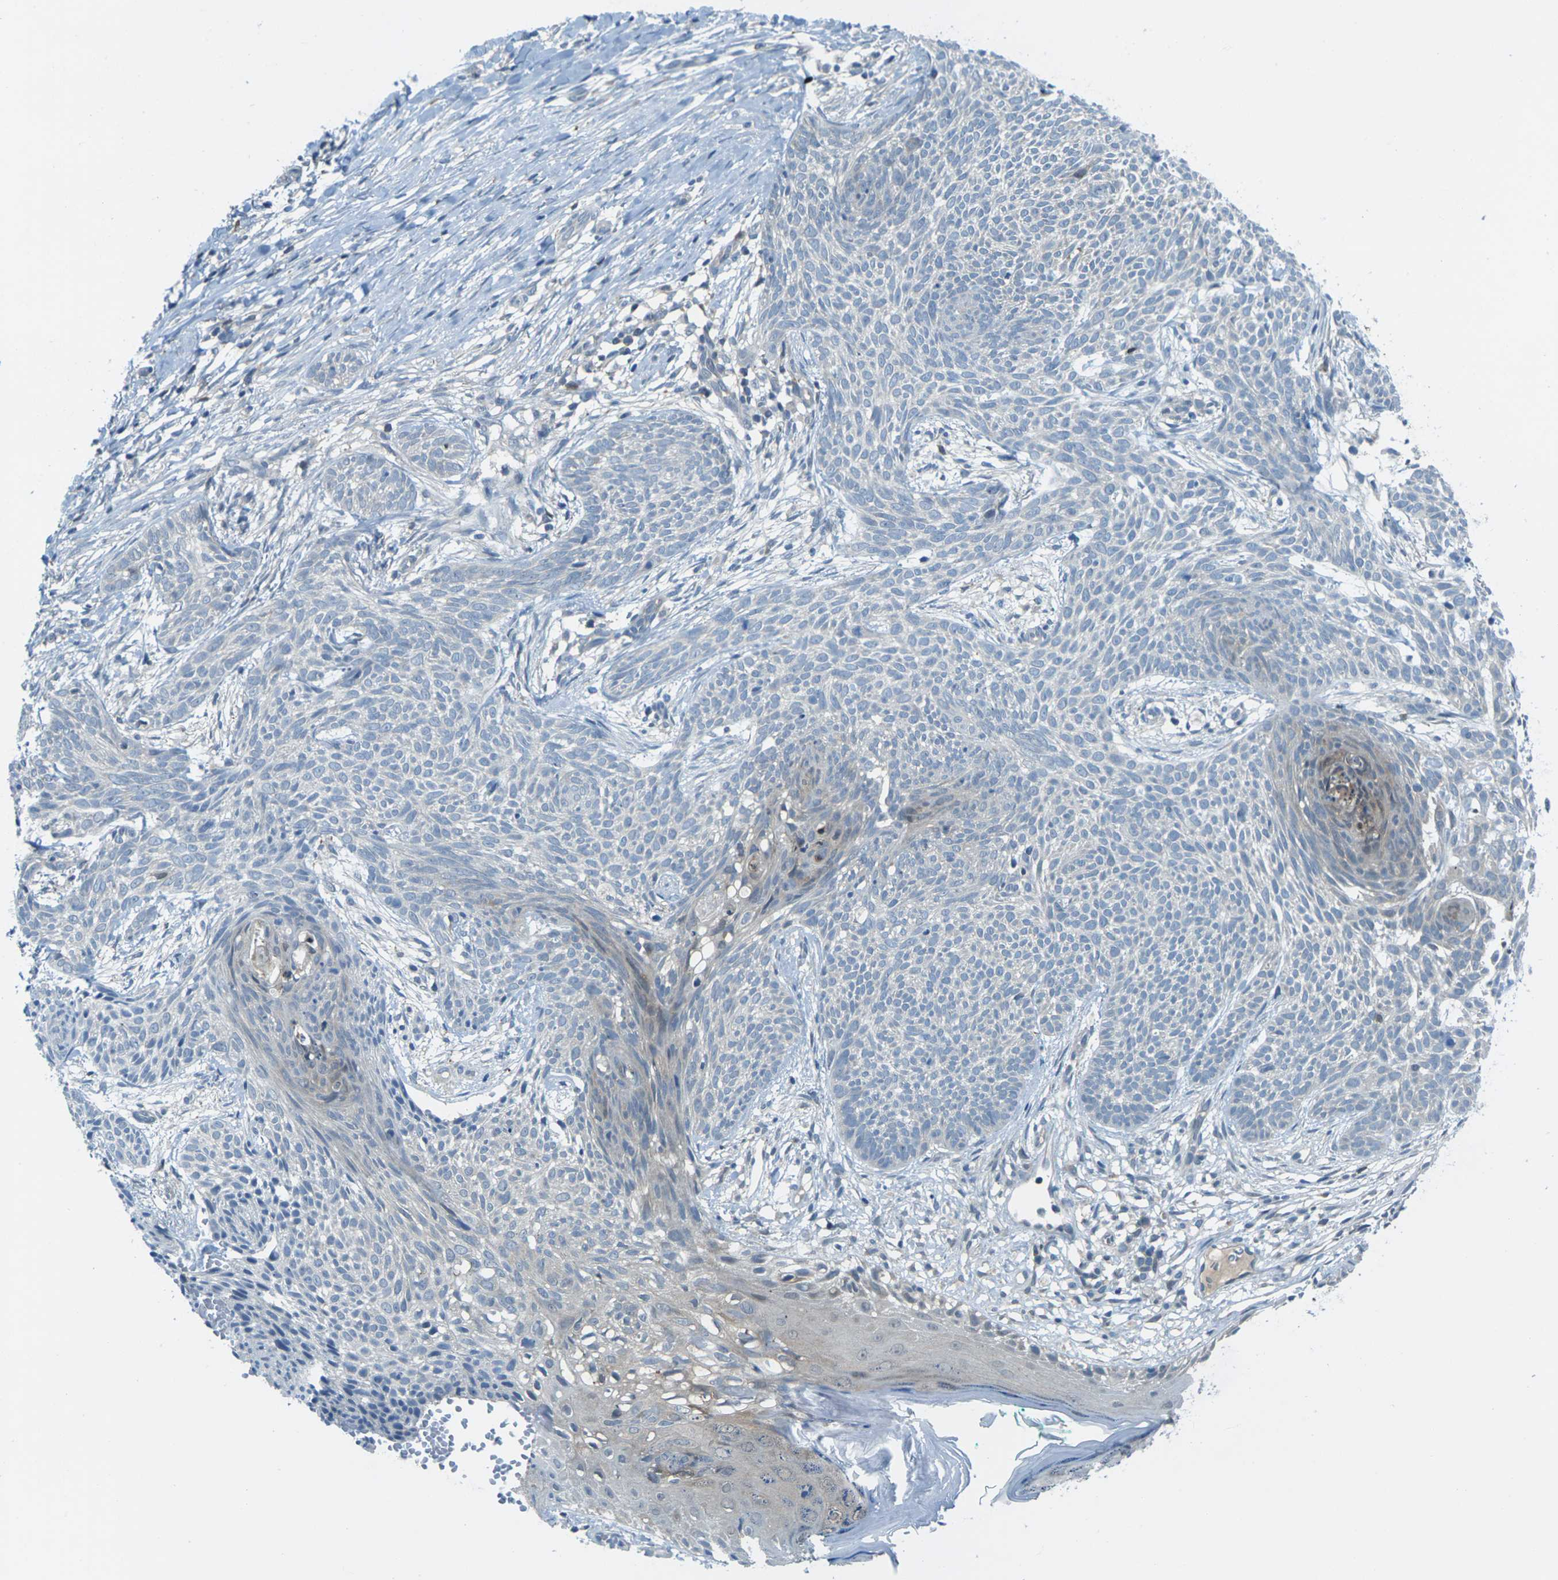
{"staining": {"intensity": "negative", "quantity": "none", "location": "none"}, "tissue": "skin cancer", "cell_type": "Tumor cells", "image_type": "cancer", "snomed": [{"axis": "morphology", "description": "Basal cell carcinoma"}, {"axis": "topography", "description": "Skin"}], "caption": "Immunohistochemistry histopathology image of neoplastic tissue: human skin basal cell carcinoma stained with DAB (3,3'-diaminobenzidine) demonstrates no significant protein positivity in tumor cells. The staining was performed using DAB to visualize the protein expression in brown, while the nuclei were stained in blue with hematoxylin (Magnification: 20x).", "gene": "NANOS2", "patient": {"sex": "female", "age": 59}}